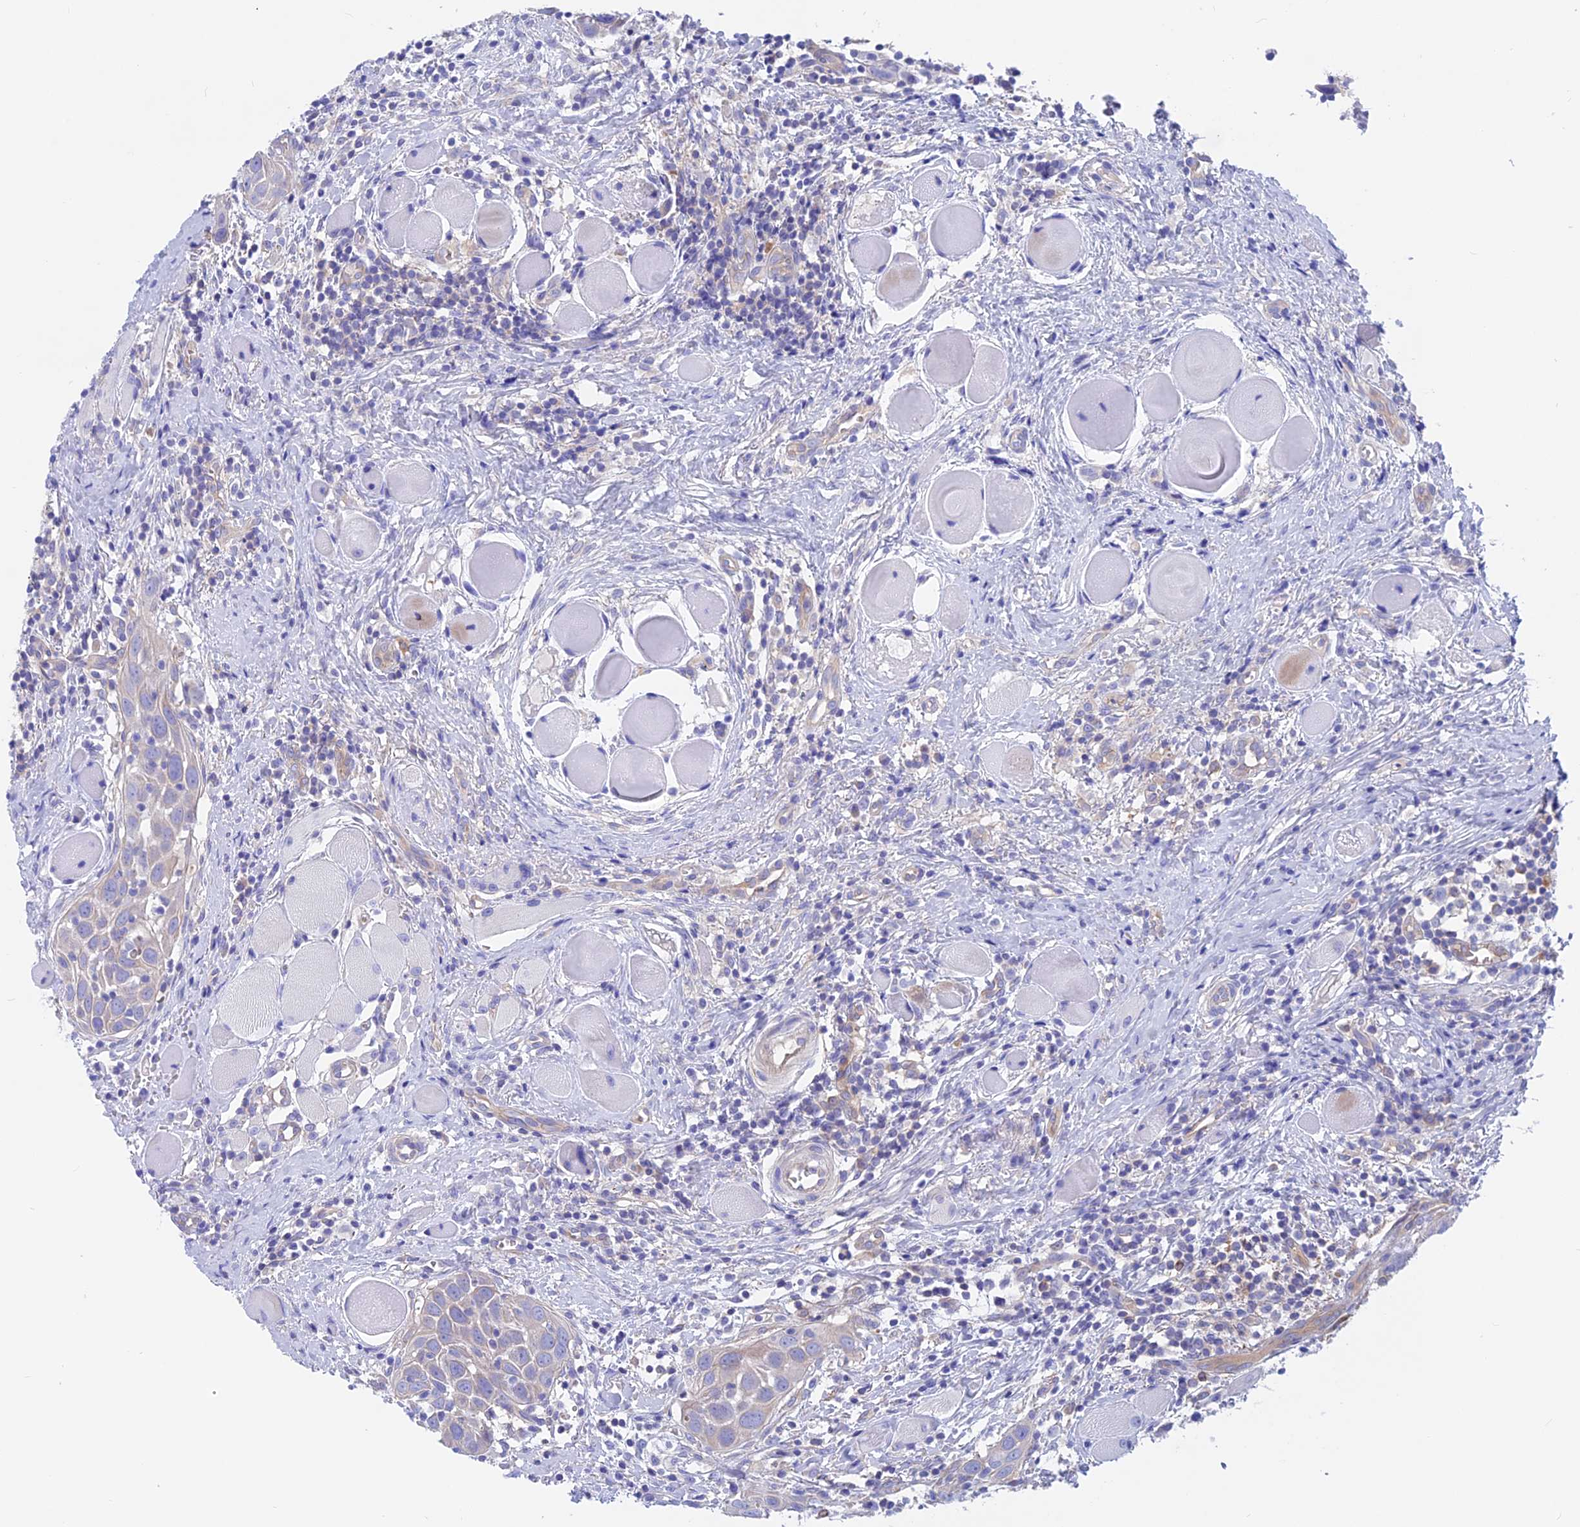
{"staining": {"intensity": "negative", "quantity": "none", "location": "none"}, "tissue": "head and neck cancer", "cell_type": "Tumor cells", "image_type": "cancer", "snomed": [{"axis": "morphology", "description": "Squamous cell carcinoma, NOS"}, {"axis": "topography", "description": "Oral tissue"}, {"axis": "topography", "description": "Head-Neck"}], "caption": "Tumor cells are negative for protein expression in human head and neck cancer (squamous cell carcinoma). Nuclei are stained in blue.", "gene": "LZTFL1", "patient": {"sex": "female", "age": 50}}